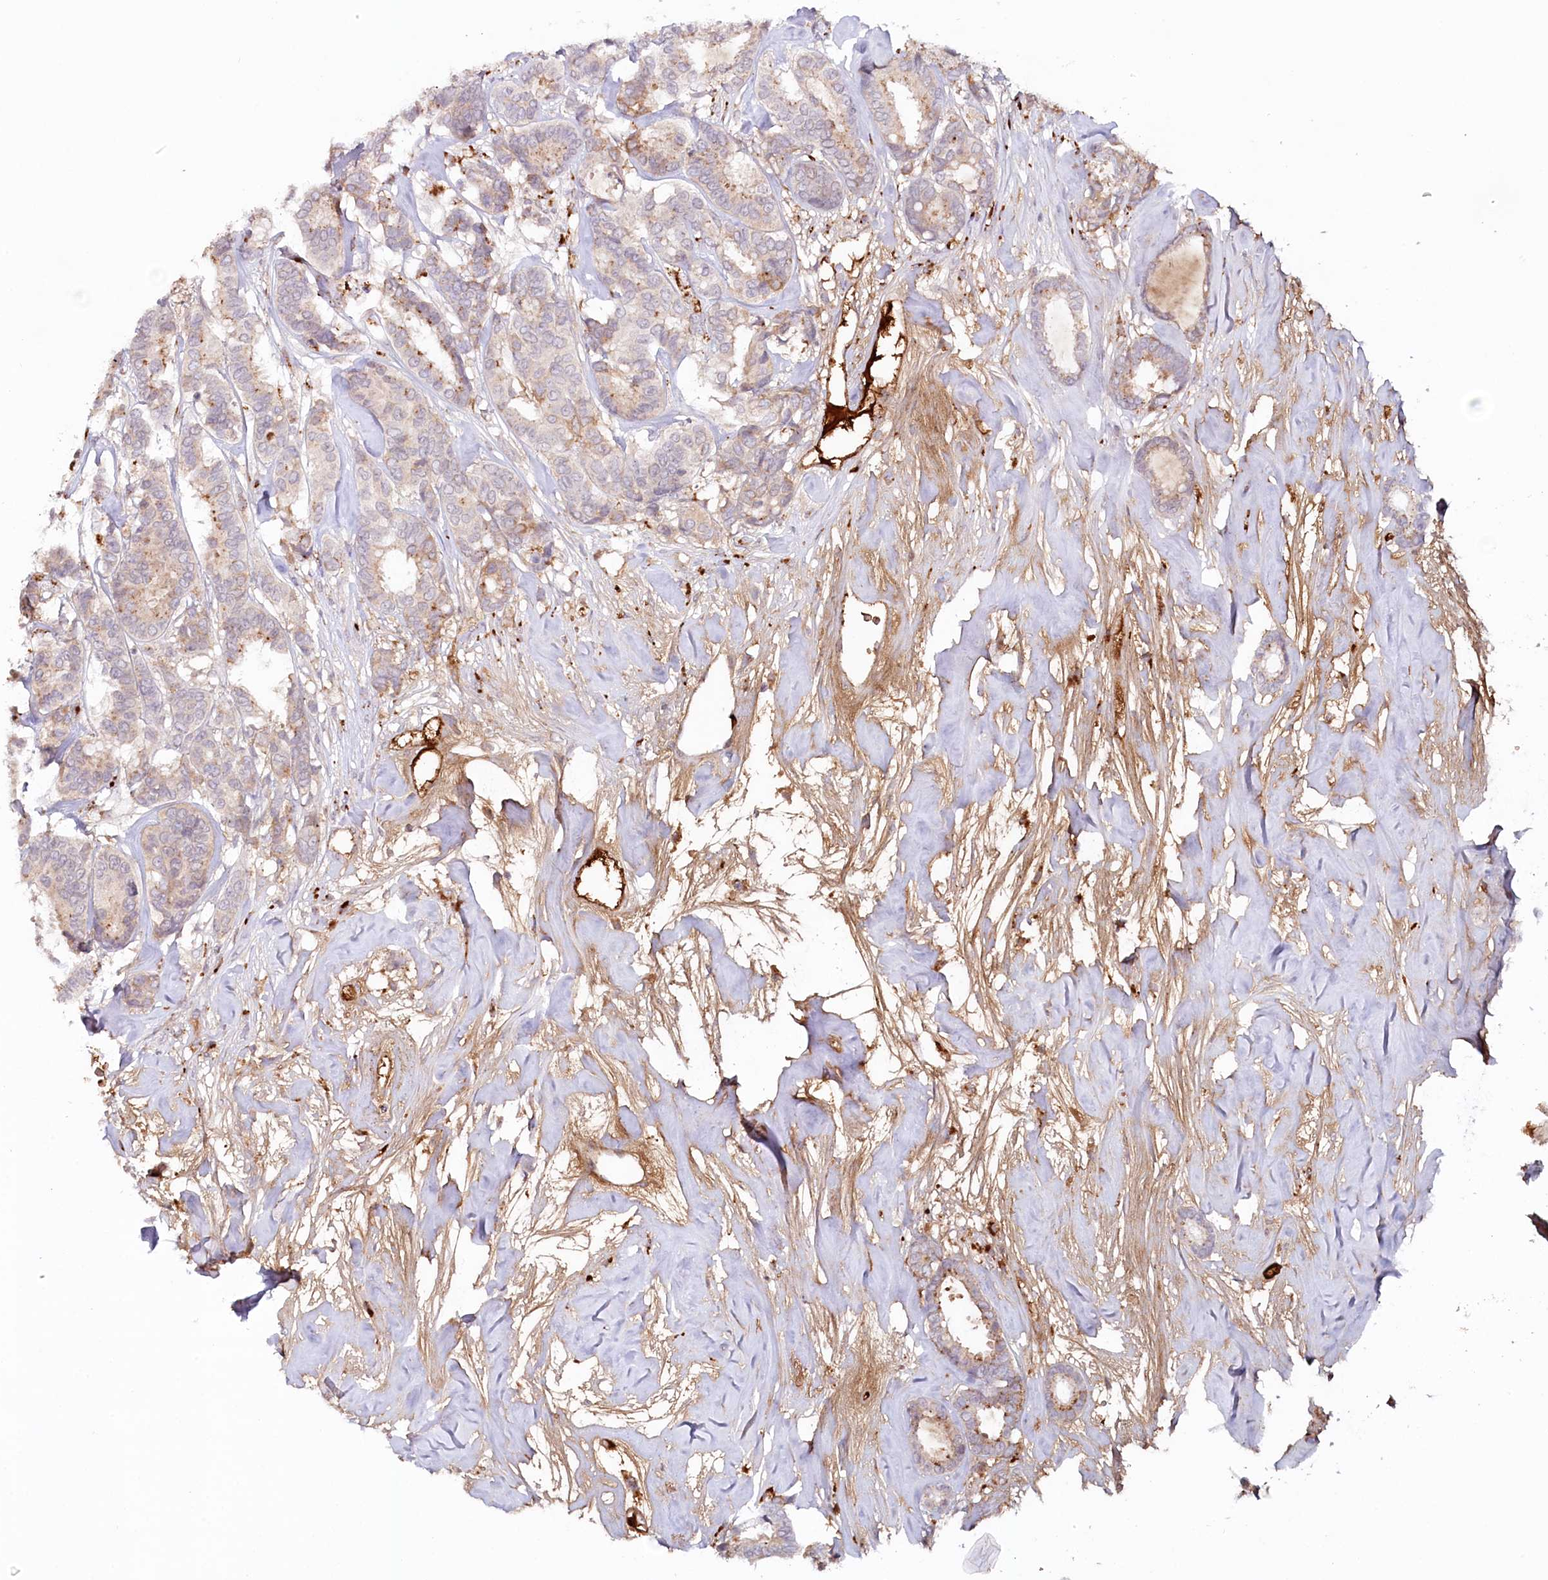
{"staining": {"intensity": "moderate", "quantity": "<25%", "location": "cytoplasmic/membranous"}, "tissue": "breast cancer", "cell_type": "Tumor cells", "image_type": "cancer", "snomed": [{"axis": "morphology", "description": "Duct carcinoma"}, {"axis": "topography", "description": "Breast"}], "caption": "Immunohistochemistry (IHC) of invasive ductal carcinoma (breast) exhibits low levels of moderate cytoplasmic/membranous staining in about <25% of tumor cells.", "gene": "PSAPL1", "patient": {"sex": "female", "age": 87}}